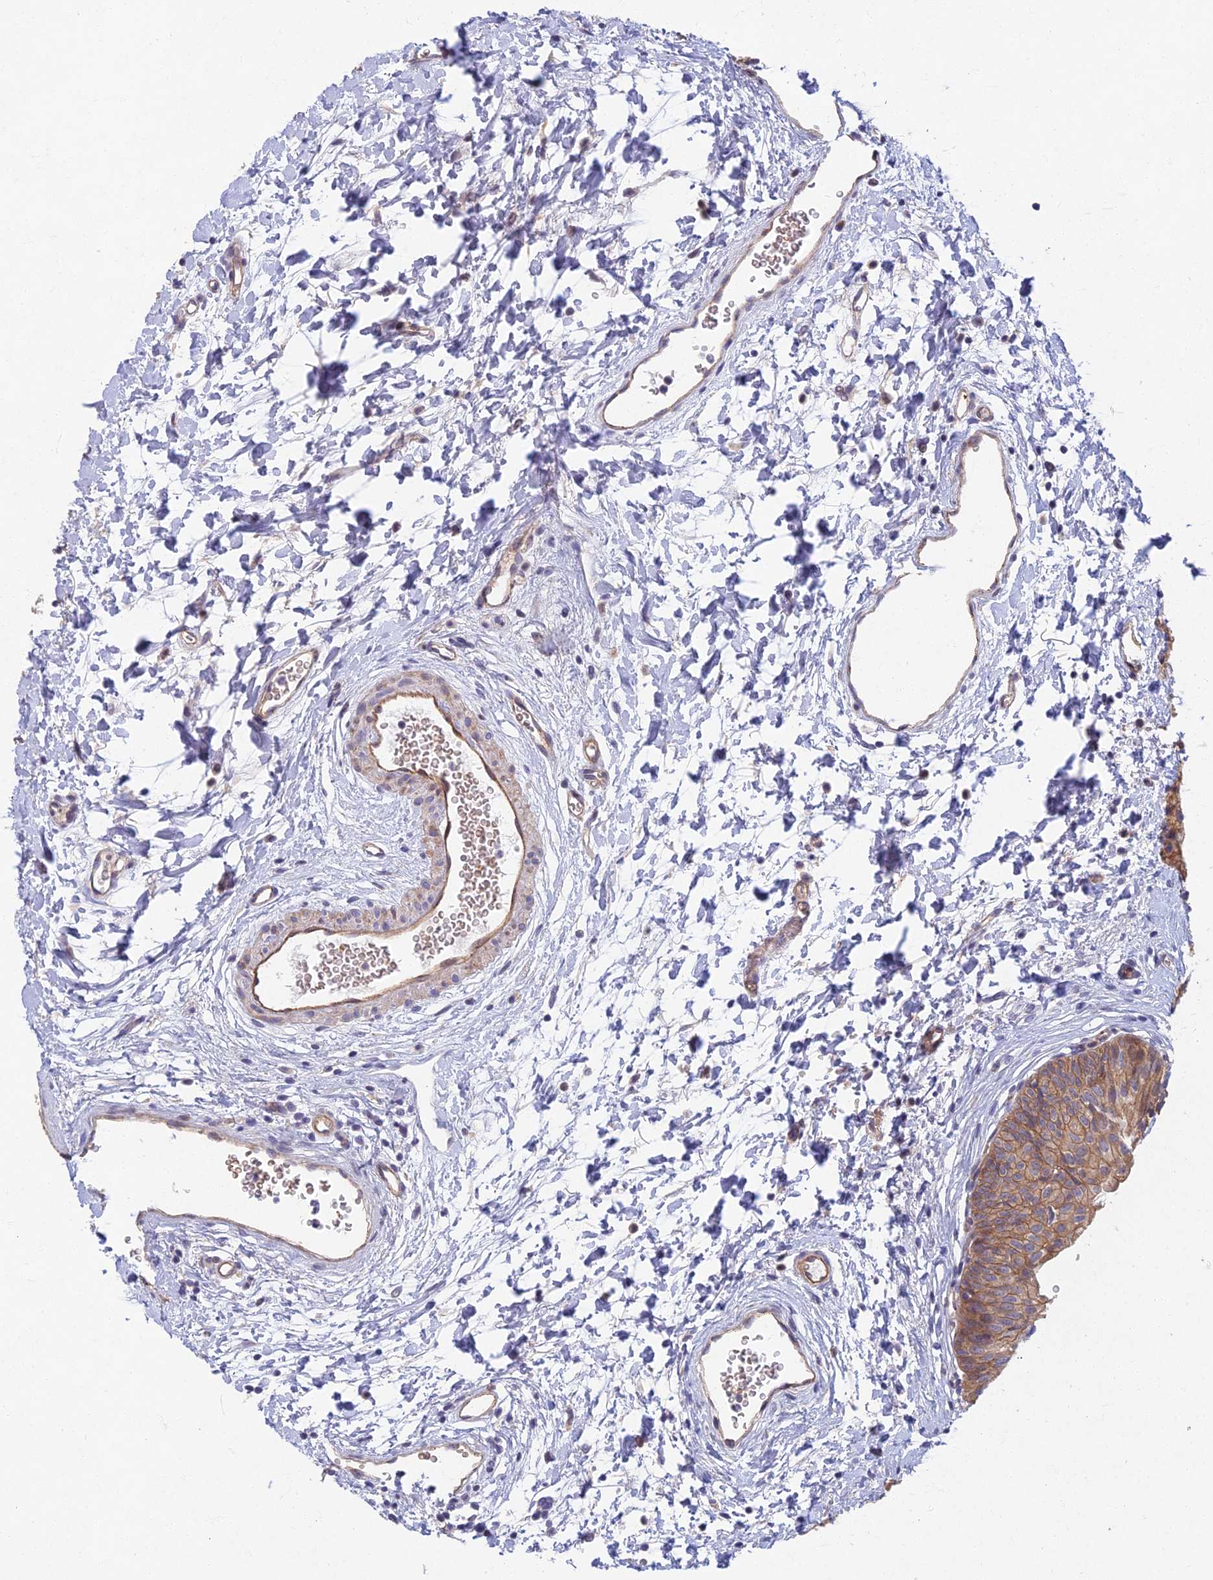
{"staining": {"intensity": "moderate", "quantity": ">75%", "location": "cytoplasmic/membranous"}, "tissue": "urinary bladder", "cell_type": "Urothelial cells", "image_type": "normal", "snomed": [{"axis": "morphology", "description": "Normal tissue, NOS"}, {"axis": "topography", "description": "Urinary bladder"}], "caption": "Benign urinary bladder exhibits moderate cytoplasmic/membranous staining in about >75% of urothelial cells (DAB (3,3'-diaminobenzidine) IHC, brown staining for protein, blue staining for nuclei)..", "gene": "RHBDL2", "patient": {"sex": "male", "age": 51}}